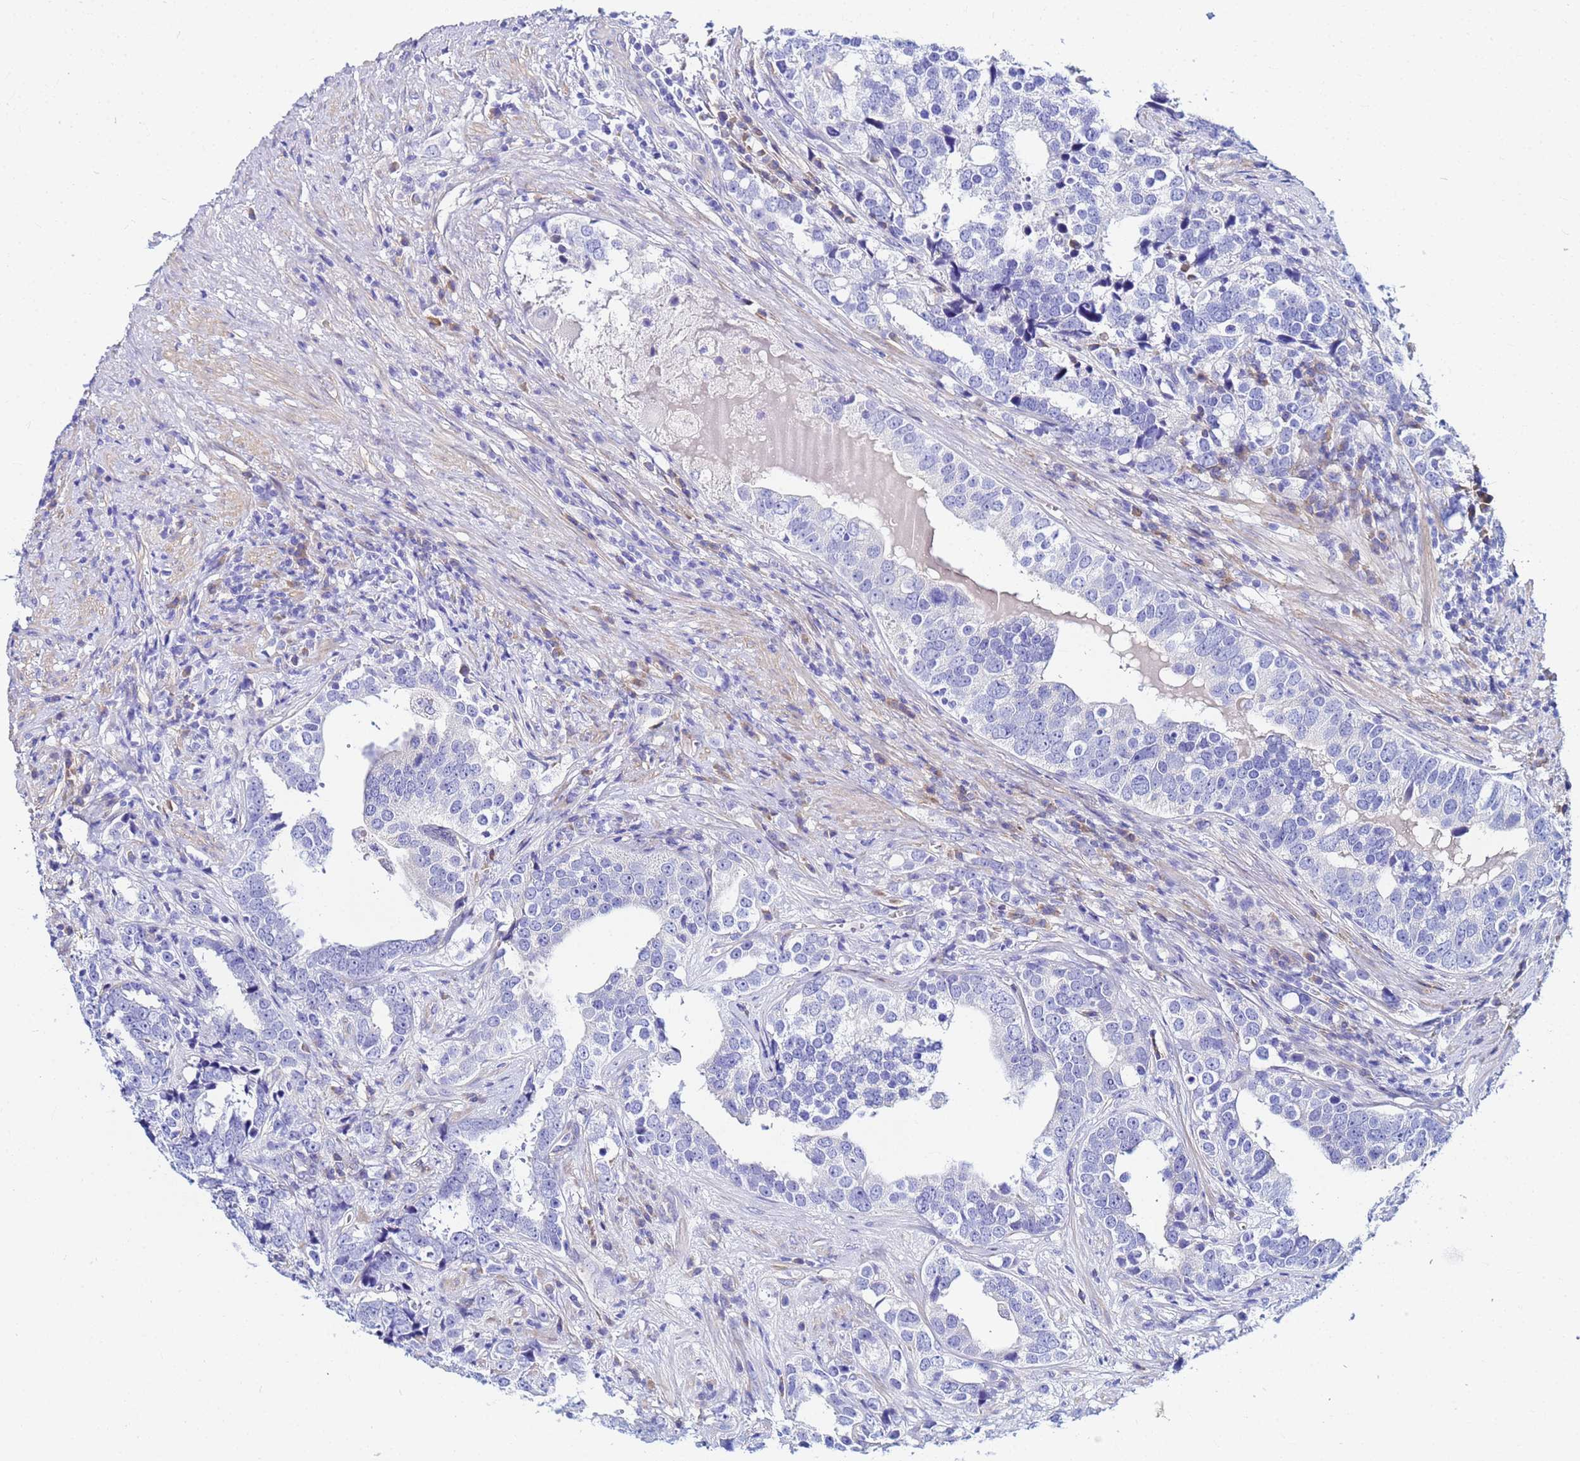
{"staining": {"intensity": "negative", "quantity": "none", "location": "none"}, "tissue": "prostate cancer", "cell_type": "Tumor cells", "image_type": "cancer", "snomed": [{"axis": "morphology", "description": "Adenocarcinoma, High grade"}, {"axis": "topography", "description": "Prostate"}], "caption": "Adenocarcinoma (high-grade) (prostate) was stained to show a protein in brown. There is no significant staining in tumor cells.", "gene": "JRKL", "patient": {"sex": "male", "age": 71}}